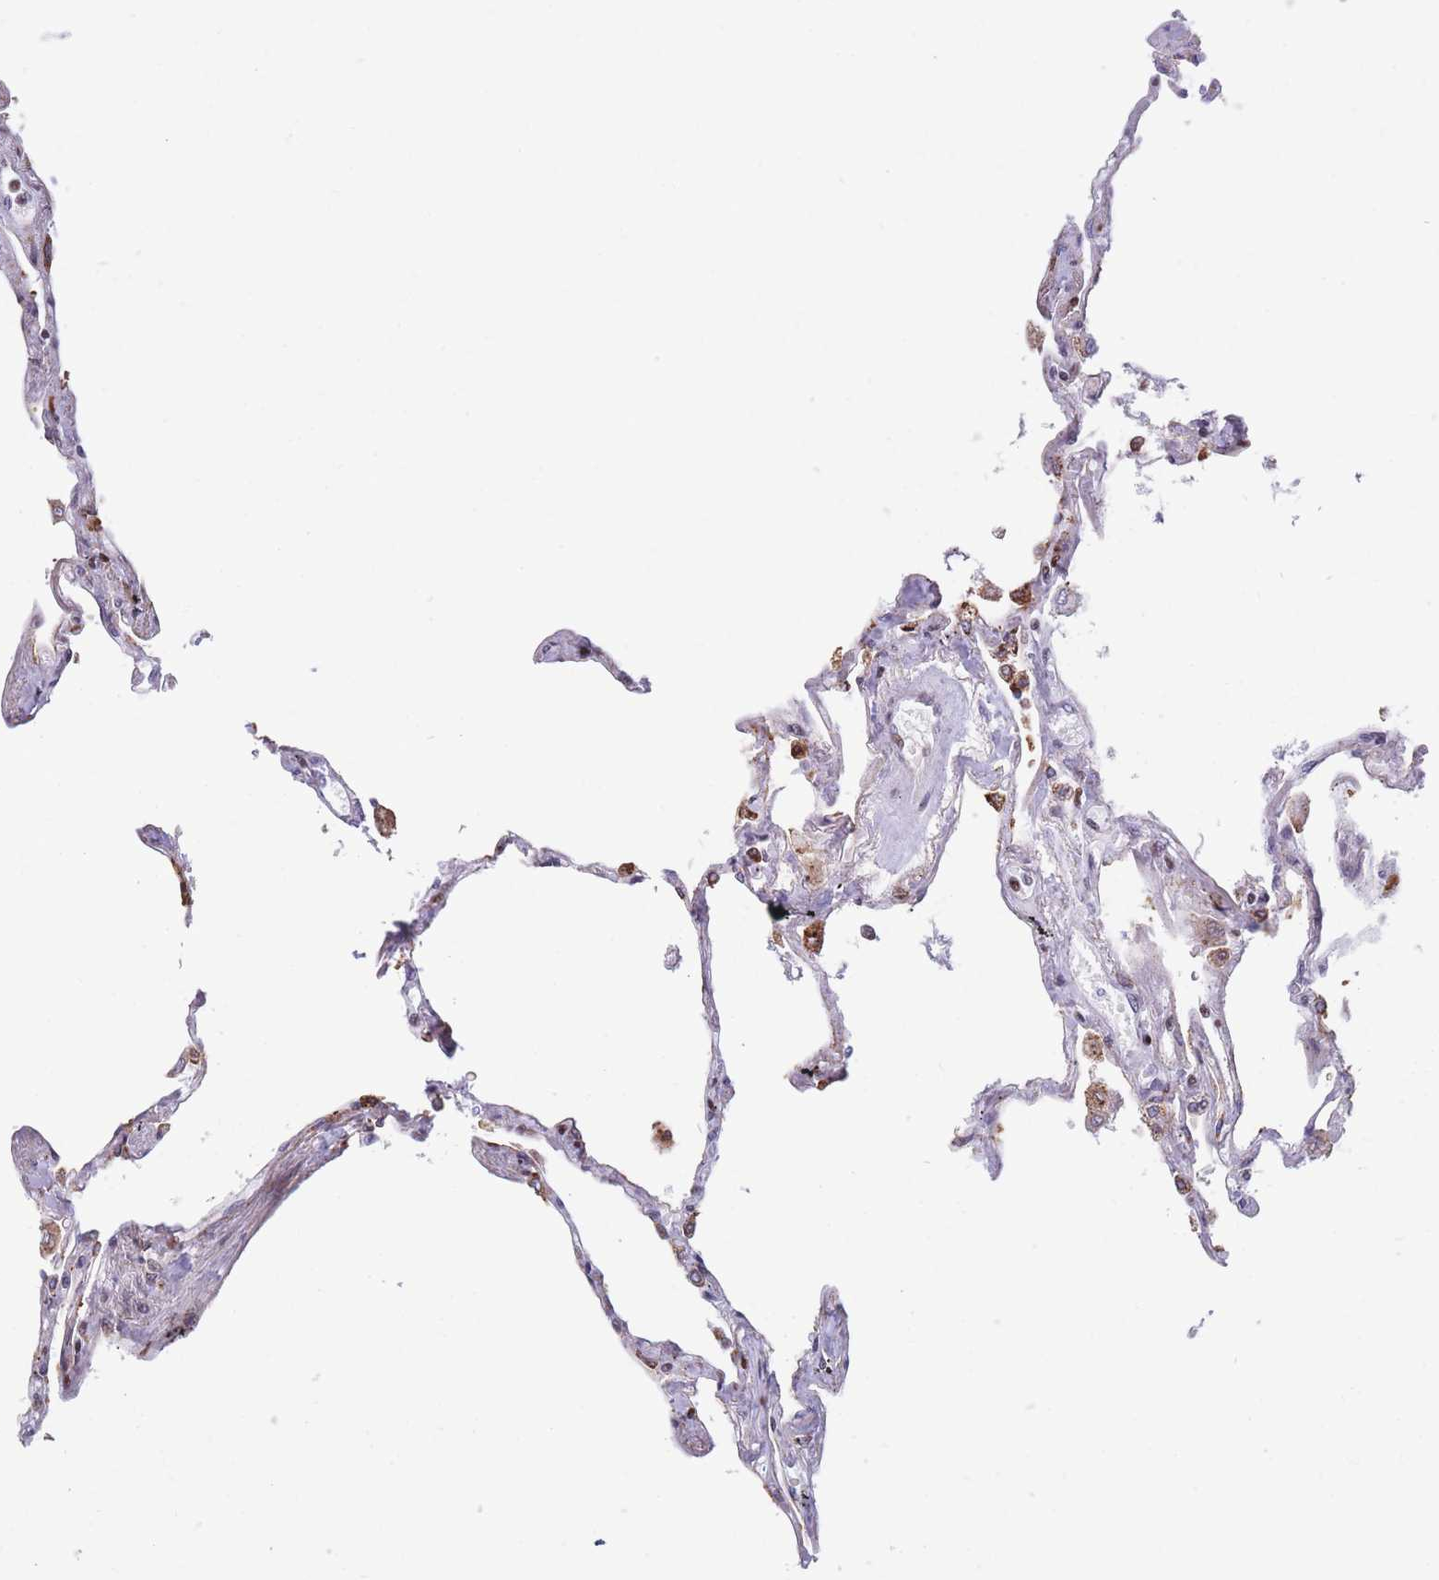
{"staining": {"intensity": "strong", "quantity": "25%-75%", "location": "nuclear"}, "tissue": "lung", "cell_type": "Alveolar cells", "image_type": "normal", "snomed": [{"axis": "morphology", "description": "Normal tissue, NOS"}, {"axis": "topography", "description": "Lung"}], "caption": "Protein analysis of normal lung reveals strong nuclear staining in approximately 25%-75% of alveolar cells.", "gene": "DNAJC3", "patient": {"sex": "female", "age": 67}}